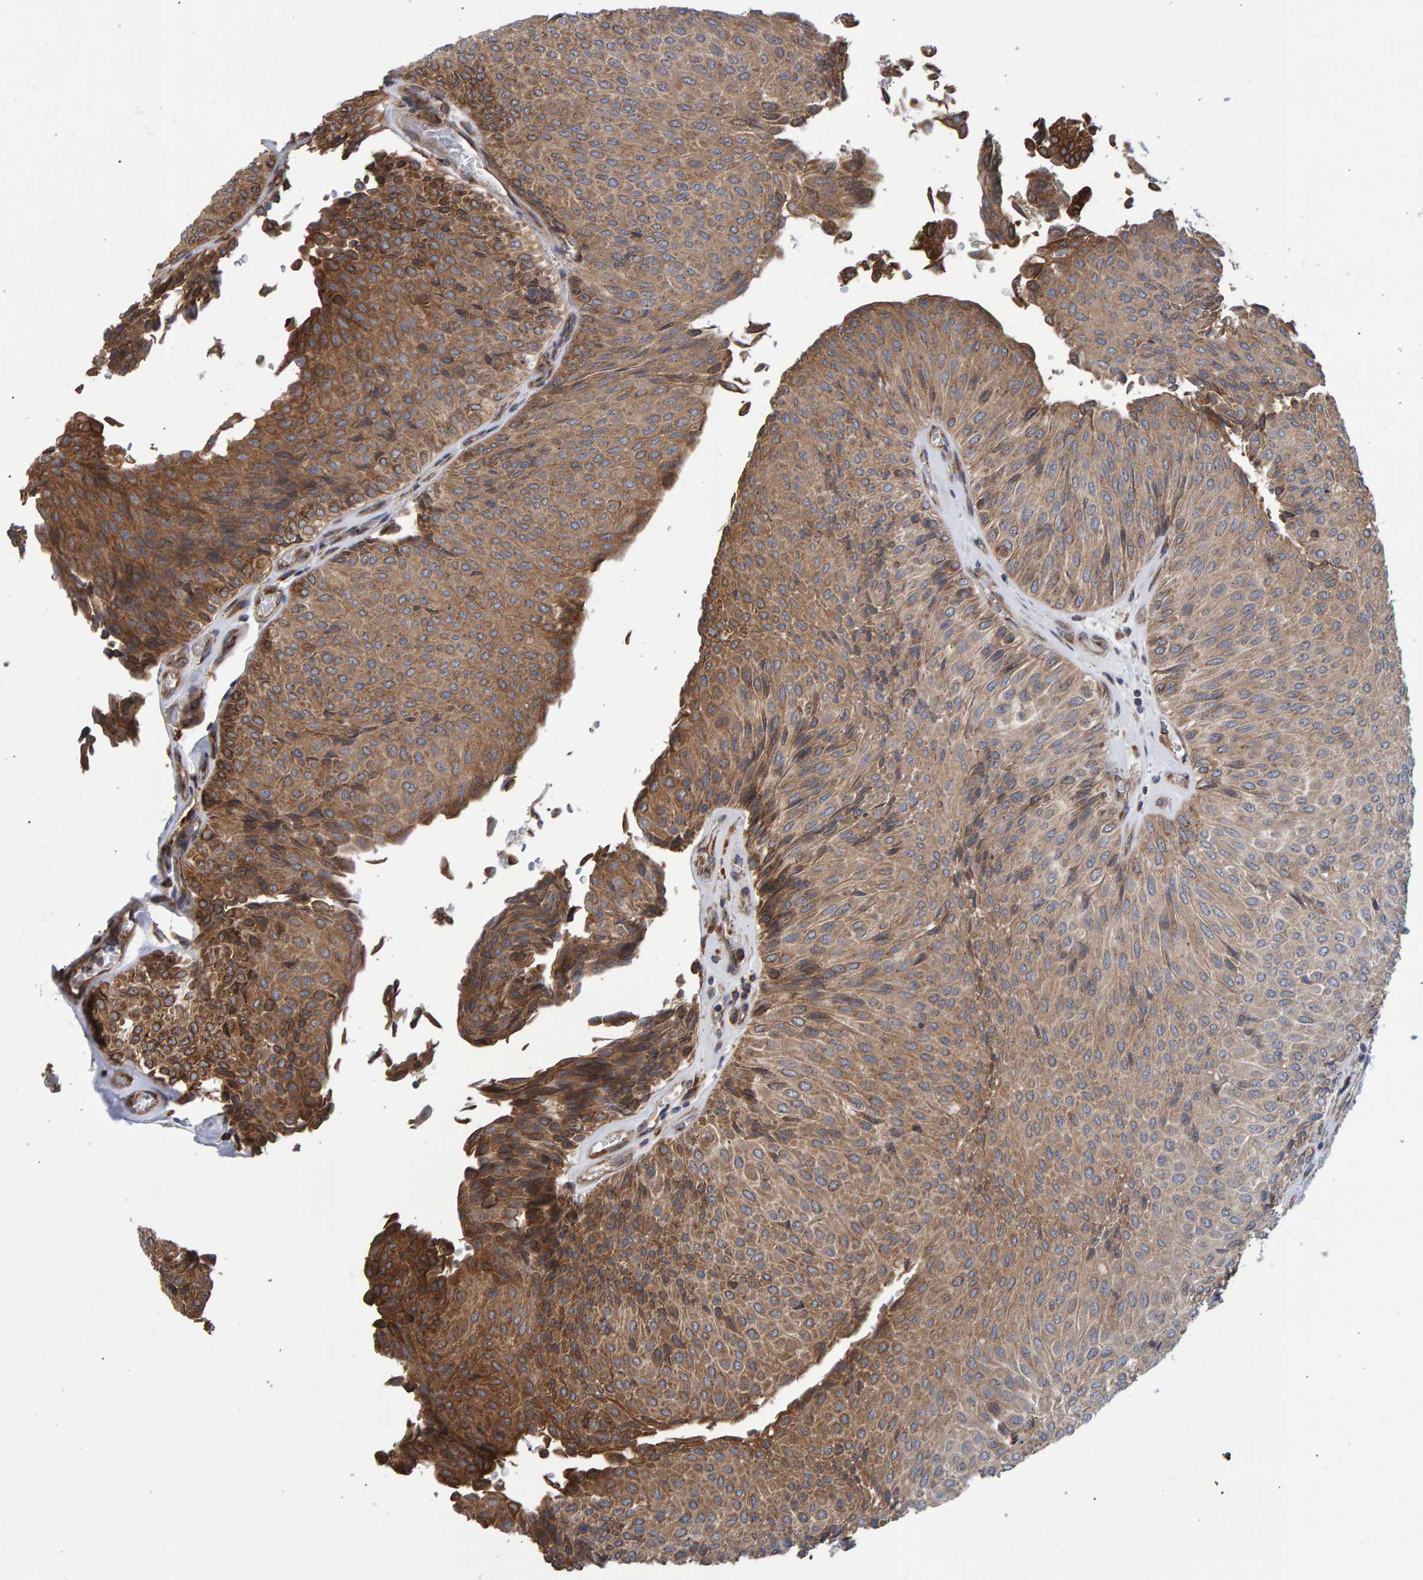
{"staining": {"intensity": "moderate", "quantity": ">75%", "location": "cytoplasmic/membranous"}, "tissue": "urothelial cancer", "cell_type": "Tumor cells", "image_type": "cancer", "snomed": [{"axis": "morphology", "description": "Urothelial carcinoma, Low grade"}, {"axis": "topography", "description": "Urinary bladder"}], "caption": "IHC of human urothelial carcinoma (low-grade) exhibits medium levels of moderate cytoplasmic/membranous positivity in approximately >75% of tumor cells.", "gene": "FAM117A", "patient": {"sex": "male", "age": 78}}